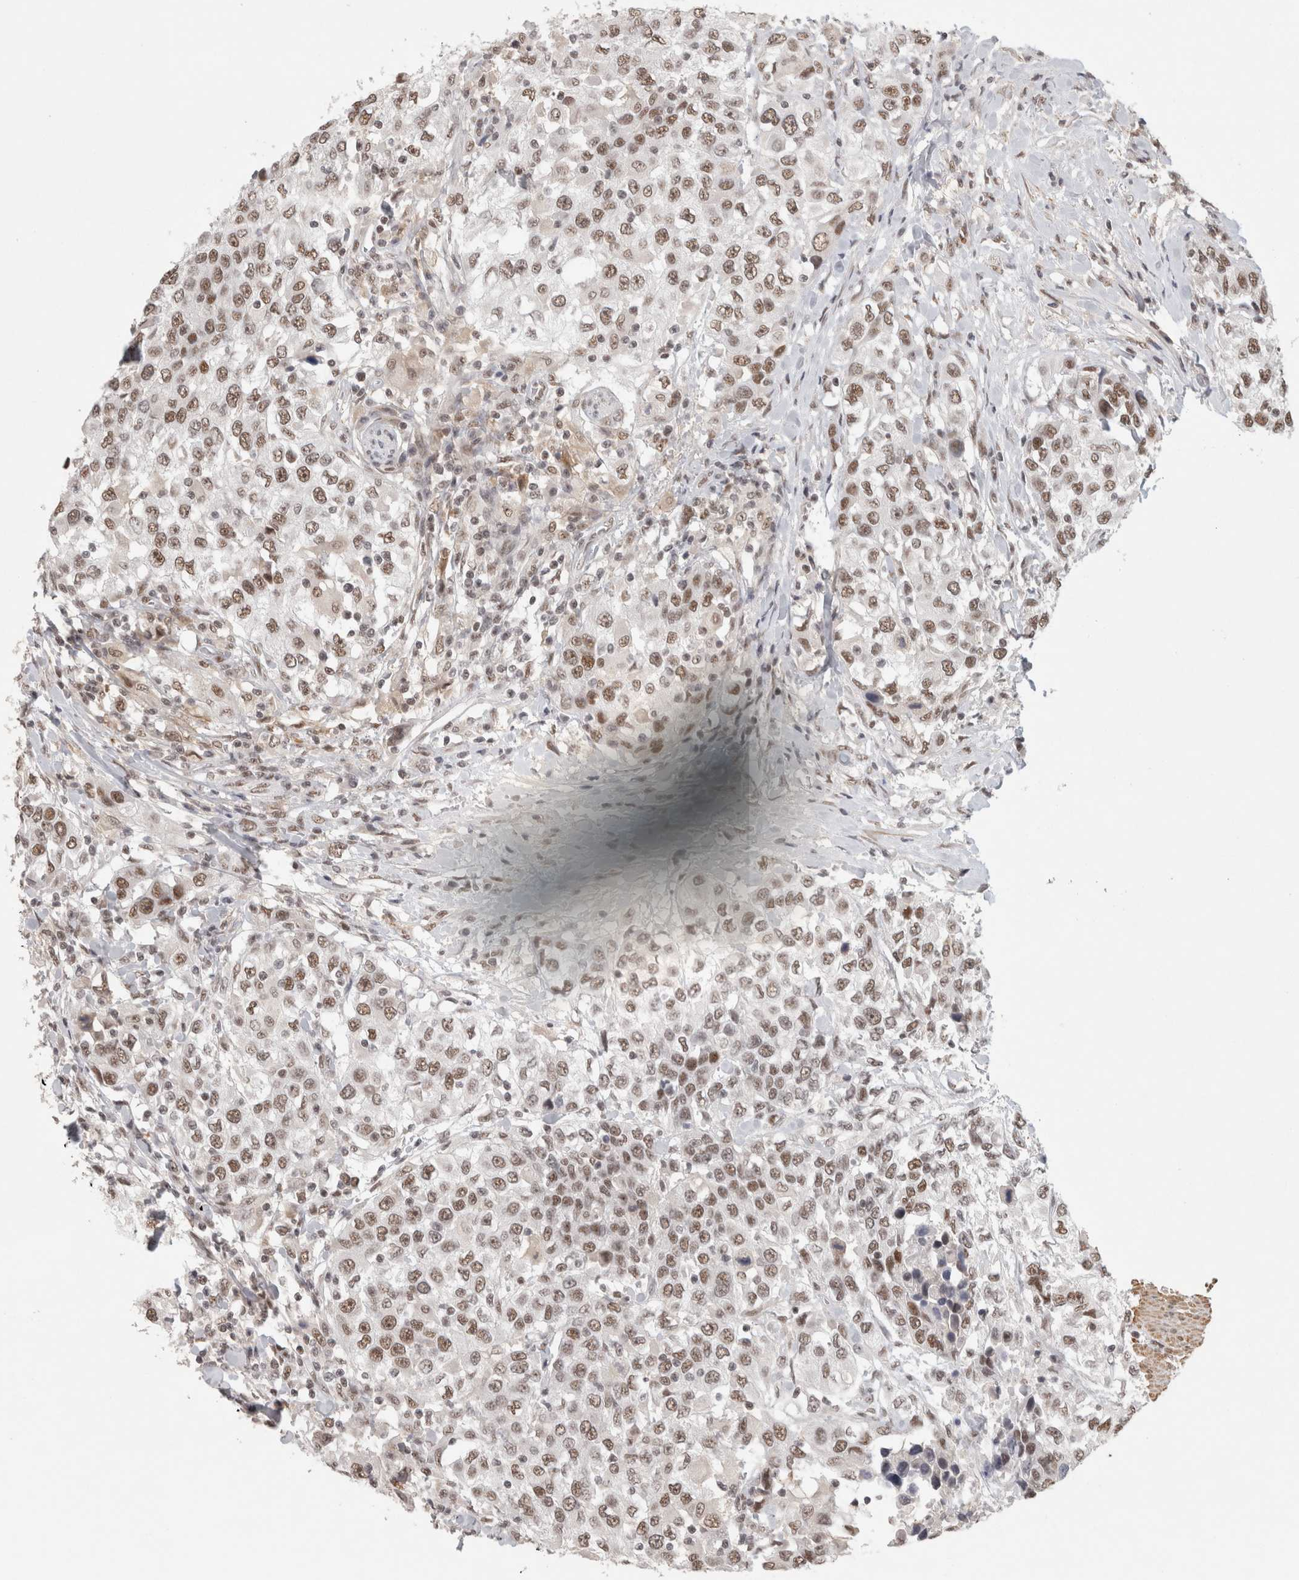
{"staining": {"intensity": "moderate", "quantity": ">75%", "location": "nuclear"}, "tissue": "urothelial cancer", "cell_type": "Tumor cells", "image_type": "cancer", "snomed": [{"axis": "morphology", "description": "Urothelial carcinoma, High grade"}, {"axis": "topography", "description": "Urinary bladder"}], "caption": "Protein expression by immunohistochemistry (IHC) shows moderate nuclear positivity in about >75% of tumor cells in high-grade urothelial carcinoma.", "gene": "ZNF830", "patient": {"sex": "female", "age": 80}}